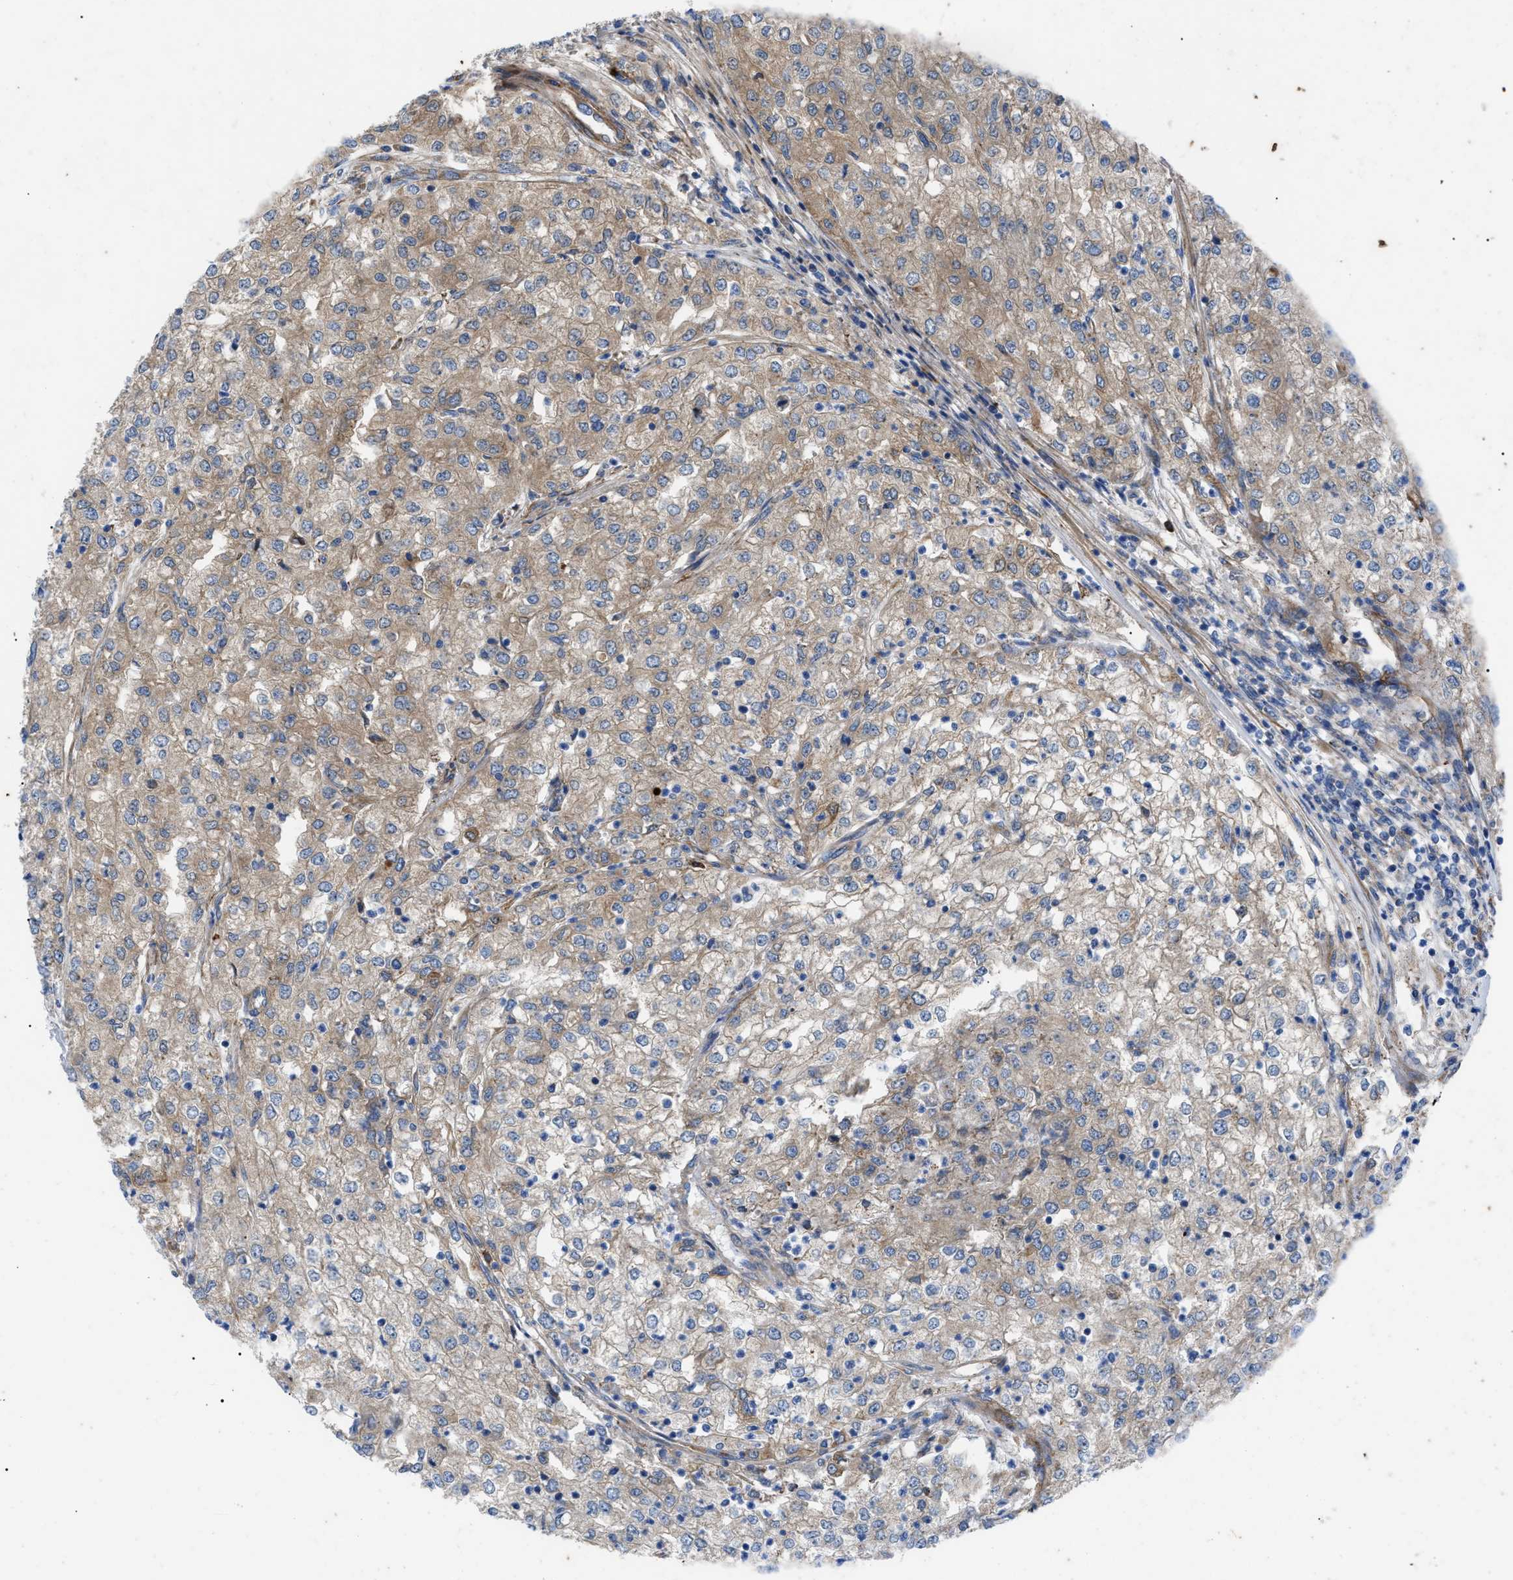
{"staining": {"intensity": "moderate", "quantity": ">75%", "location": "cytoplasmic/membranous"}, "tissue": "renal cancer", "cell_type": "Tumor cells", "image_type": "cancer", "snomed": [{"axis": "morphology", "description": "Adenocarcinoma, NOS"}, {"axis": "topography", "description": "Kidney"}], "caption": "Renal adenocarcinoma stained for a protein displays moderate cytoplasmic/membranous positivity in tumor cells. (brown staining indicates protein expression, while blue staining denotes nuclei).", "gene": "HSPB8", "patient": {"sex": "female", "age": 54}}